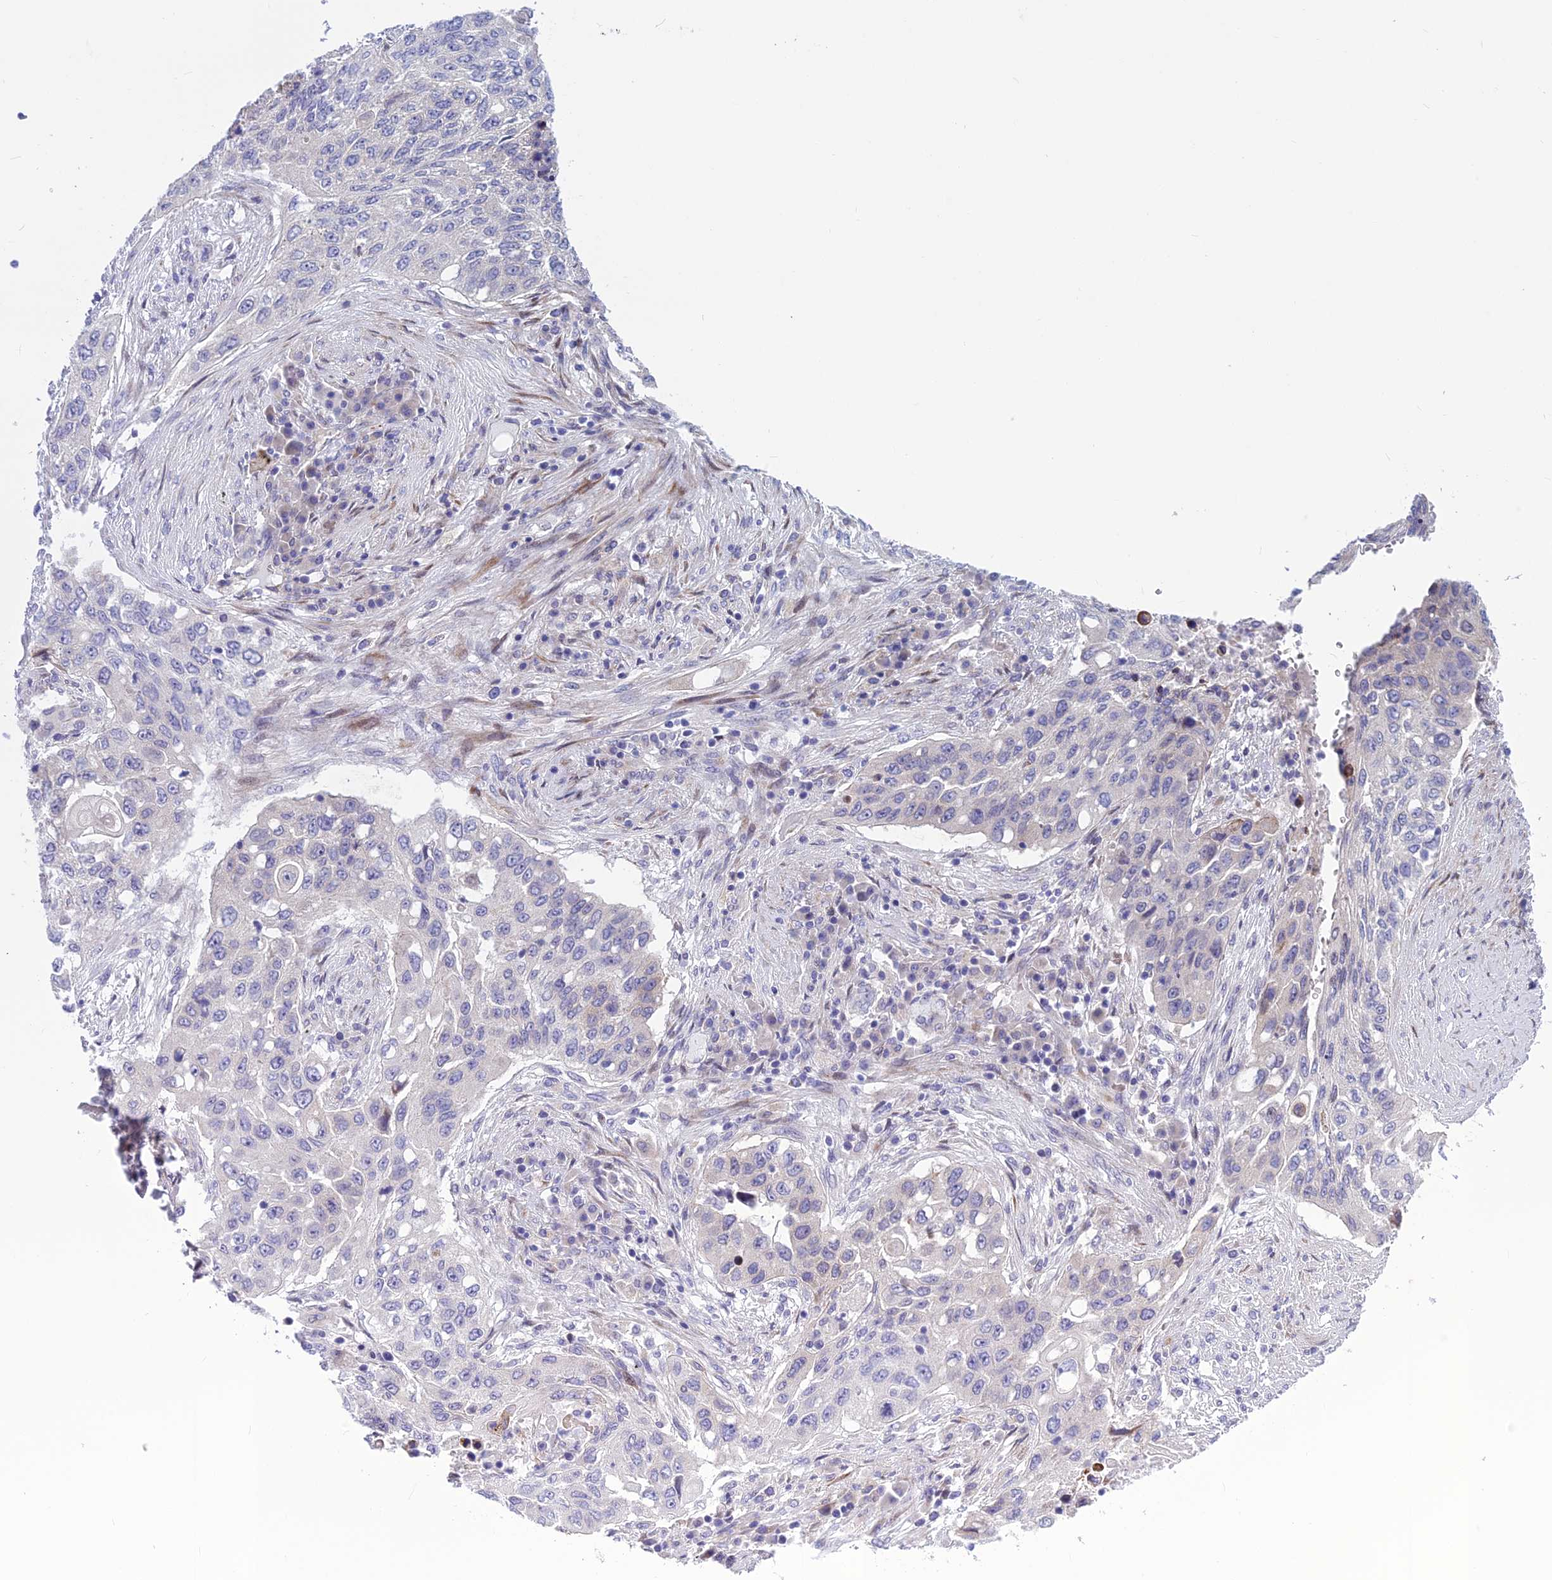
{"staining": {"intensity": "negative", "quantity": "none", "location": "none"}, "tissue": "lung cancer", "cell_type": "Tumor cells", "image_type": "cancer", "snomed": [{"axis": "morphology", "description": "Squamous cell carcinoma, NOS"}, {"axis": "topography", "description": "Lung"}], "caption": "A high-resolution image shows immunohistochemistry (IHC) staining of squamous cell carcinoma (lung), which displays no significant positivity in tumor cells. (DAB immunohistochemistry visualized using brightfield microscopy, high magnification).", "gene": "PCDHB14", "patient": {"sex": "female", "age": 63}}